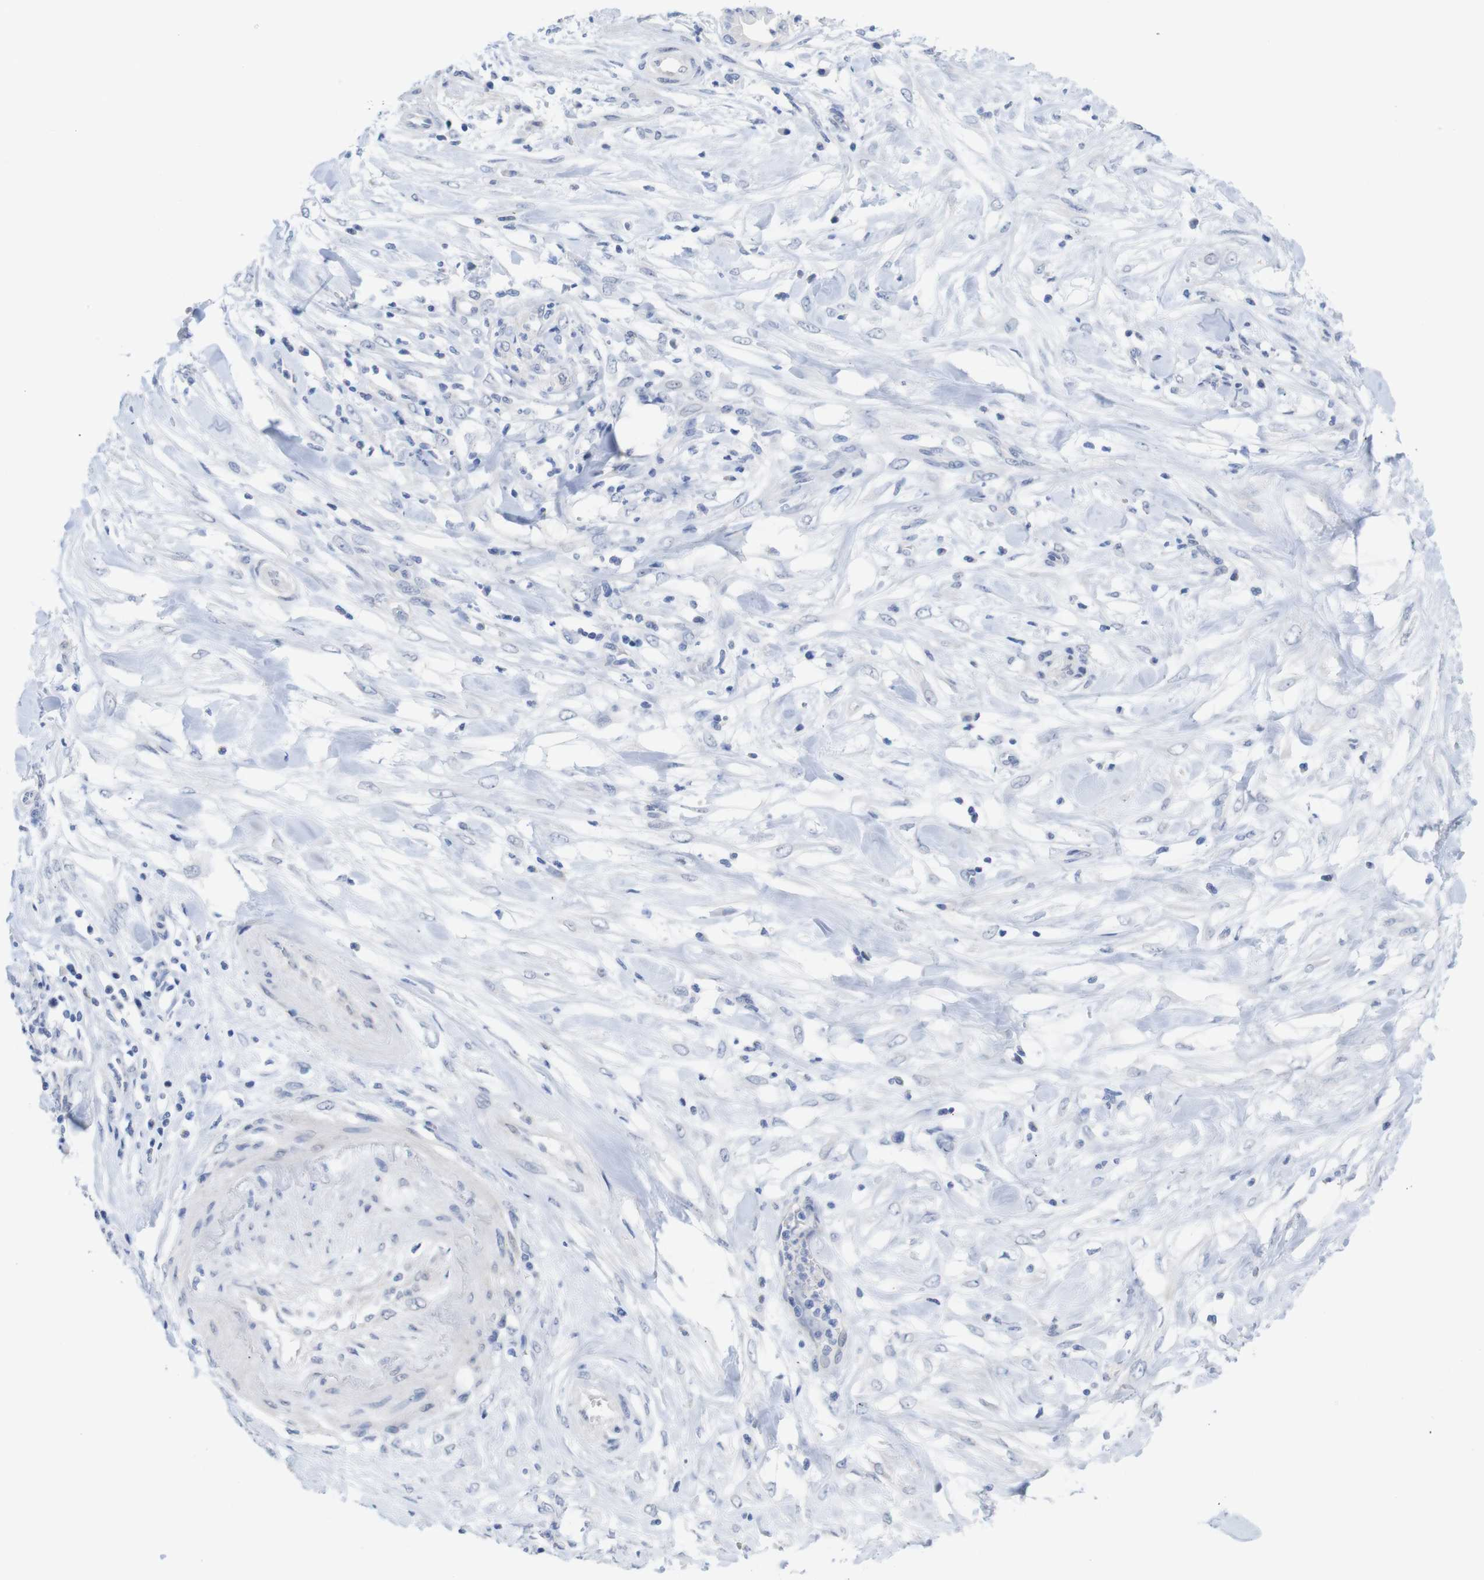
{"staining": {"intensity": "negative", "quantity": "none", "location": "none"}, "tissue": "pancreatic cancer", "cell_type": "Tumor cells", "image_type": "cancer", "snomed": [{"axis": "morphology", "description": "Adenocarcinoma, NOS"}, {"axis": "topography", "description": "Pancreas"}], "caption": "Tumor cells are negative for protein expression in human adenocarcinoma (pancreatic).", "gene": "PNMA1", "patient": {"sex": "female", "age": 75}}